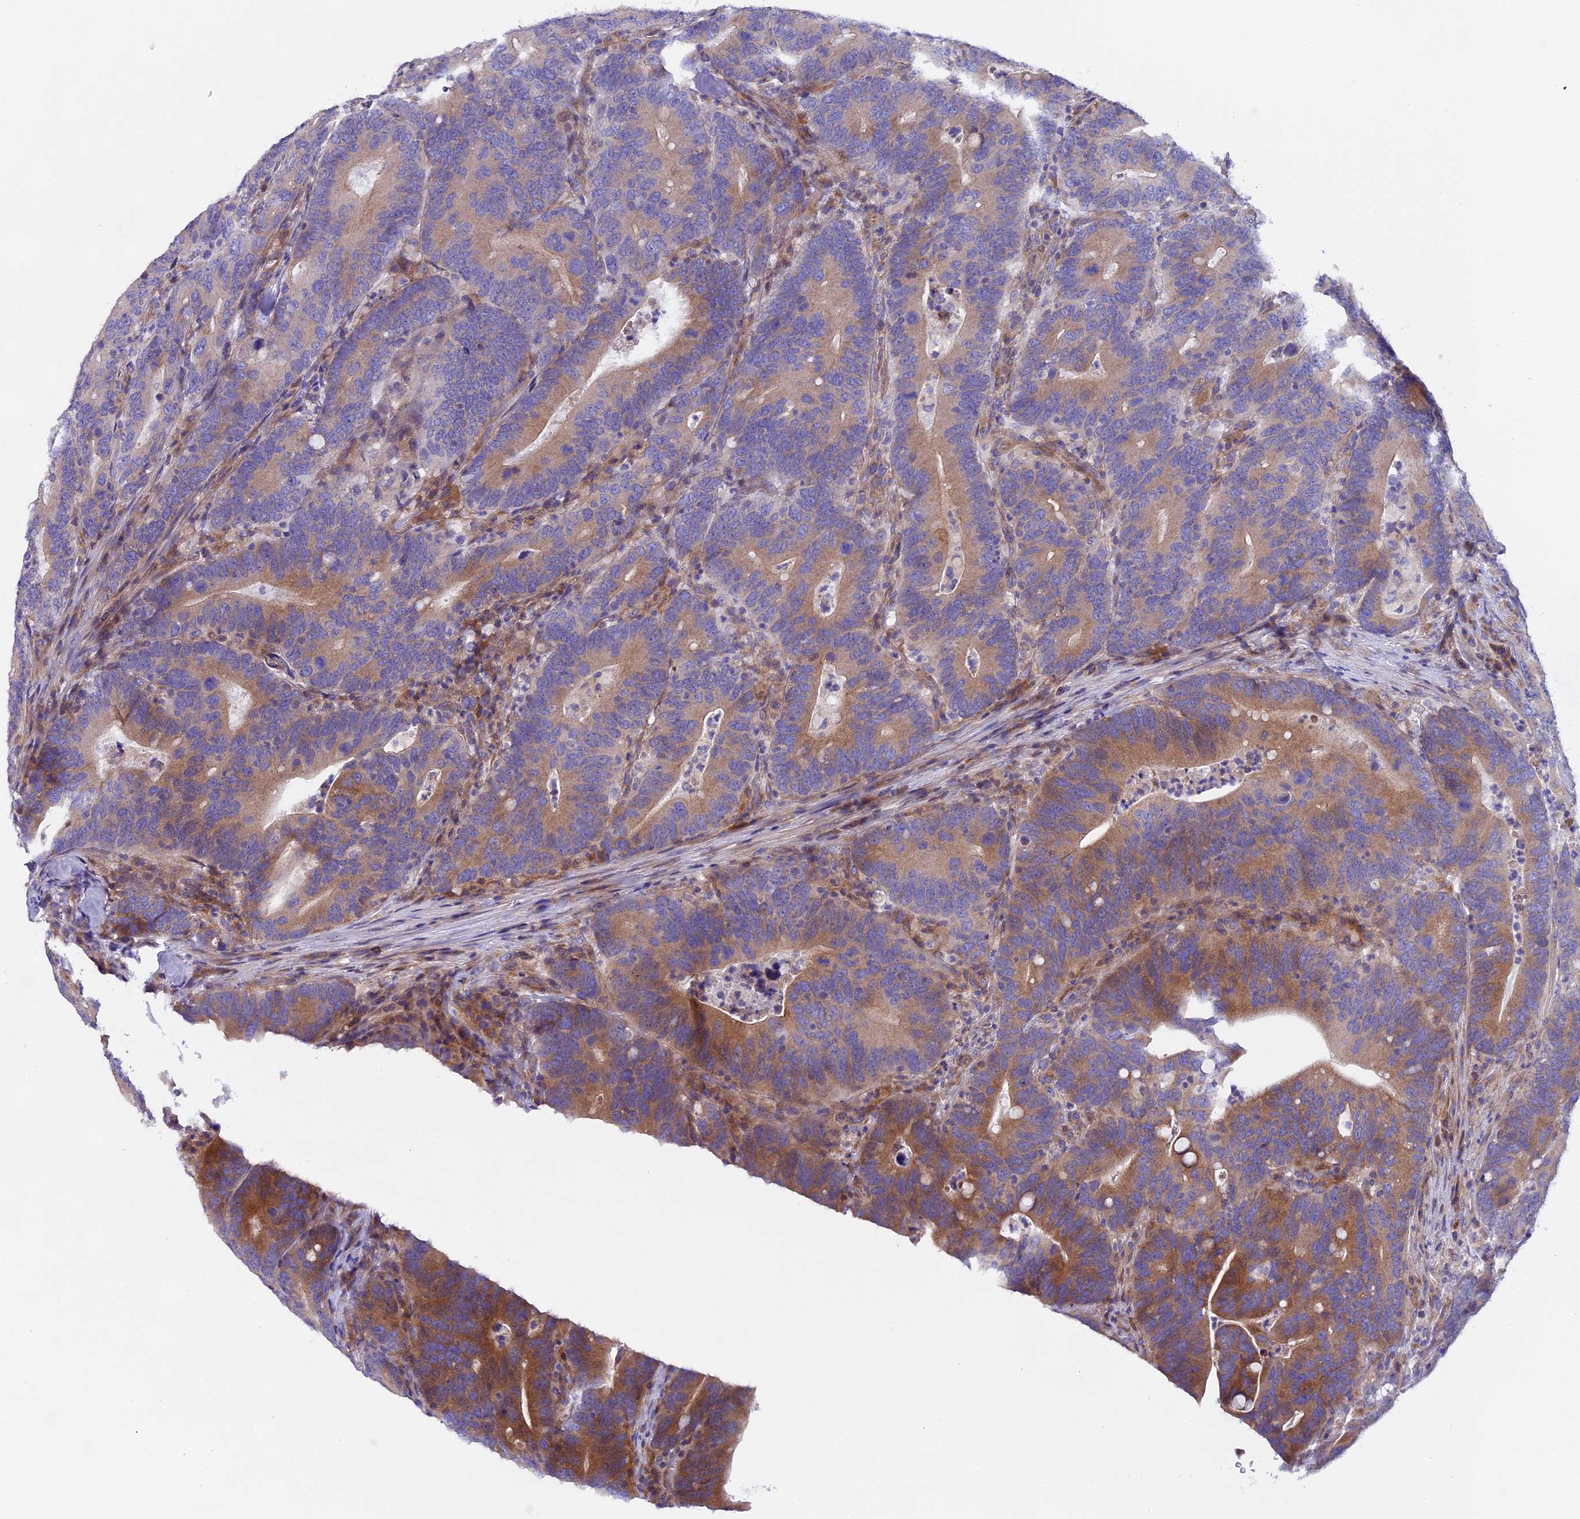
{"staining": {"intensity": "moderate", "quantity": ">75%", "location": "cytoplasmic/membranous"}, "tissue": "colorectal cancer", "cell_type": "Tumor cells", "image_type": "cancer", "snomed": [{"axis": "morphology", "description": "Adenocarcinoma, NOS"}, {"axis": "topography", "description": "Colon"}], "caption": "Approximately >75% of tumor cells in colorectal adenocarcinoma reveal moderate cytoplasmic/membranous protein staining as visualized by brown immunohistochemical staining.", "gene": "PIGU", "patient": {"sex": "female", "age": 66}}